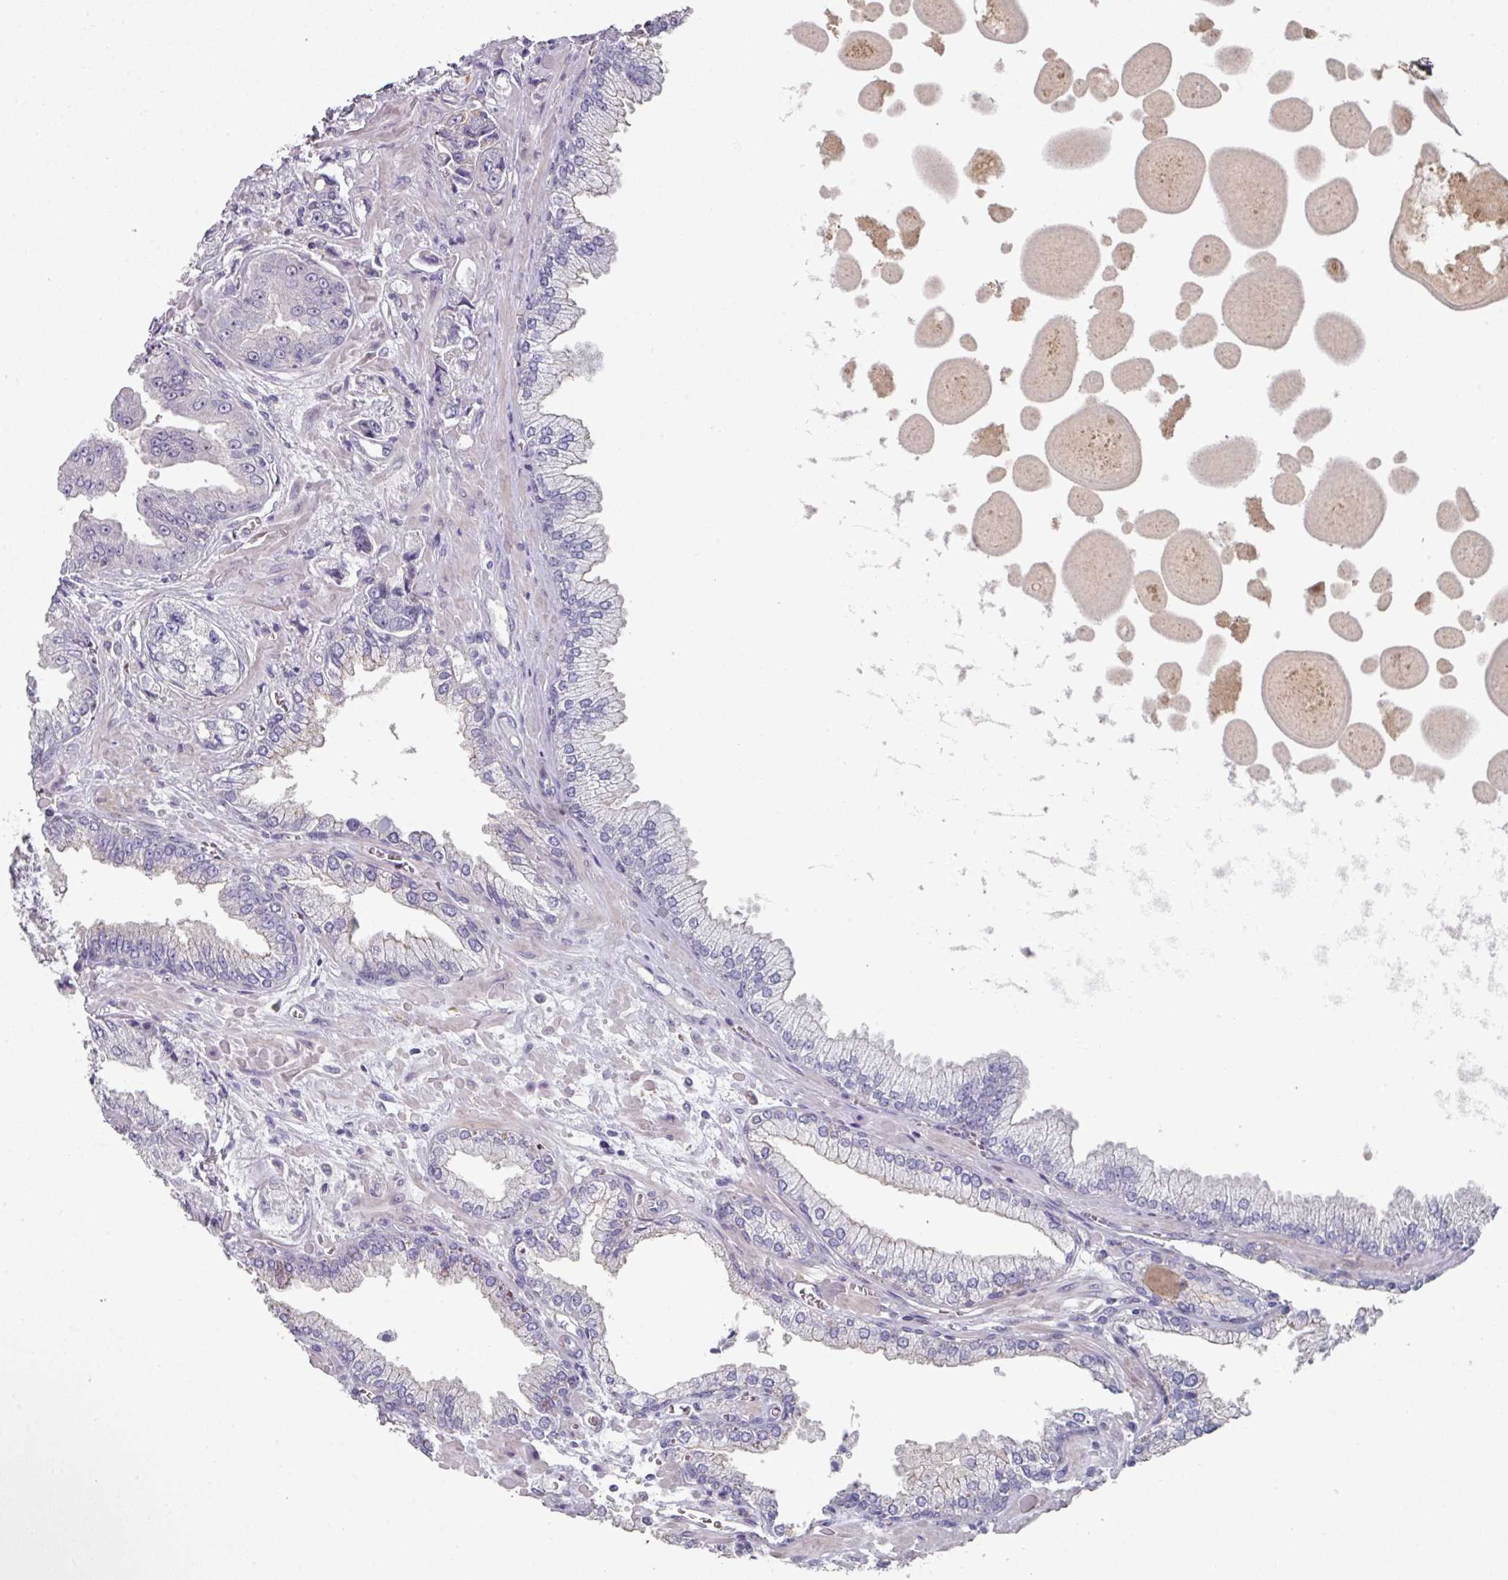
{"staining": {"intensity": "negative", "quantity": "none", "location": "none"}, "tissue": "prostate cancer", "cell_type": "Tumor cells", "image_type": "cancer", "snomed": [{"axis": "morphology", "description": "Adenocarcinoma, High grade"}, {"axis": "topography", "description": "Prostate"}], "caption": "Photomicrograph shows no significant protein expression in tumor cells of prostate cancer. (DAB immunohistochemistry (IHC) with hematoxylin counter stain).", "gene": "WSB2", "patient": {"sex": "male", "age": 74}}